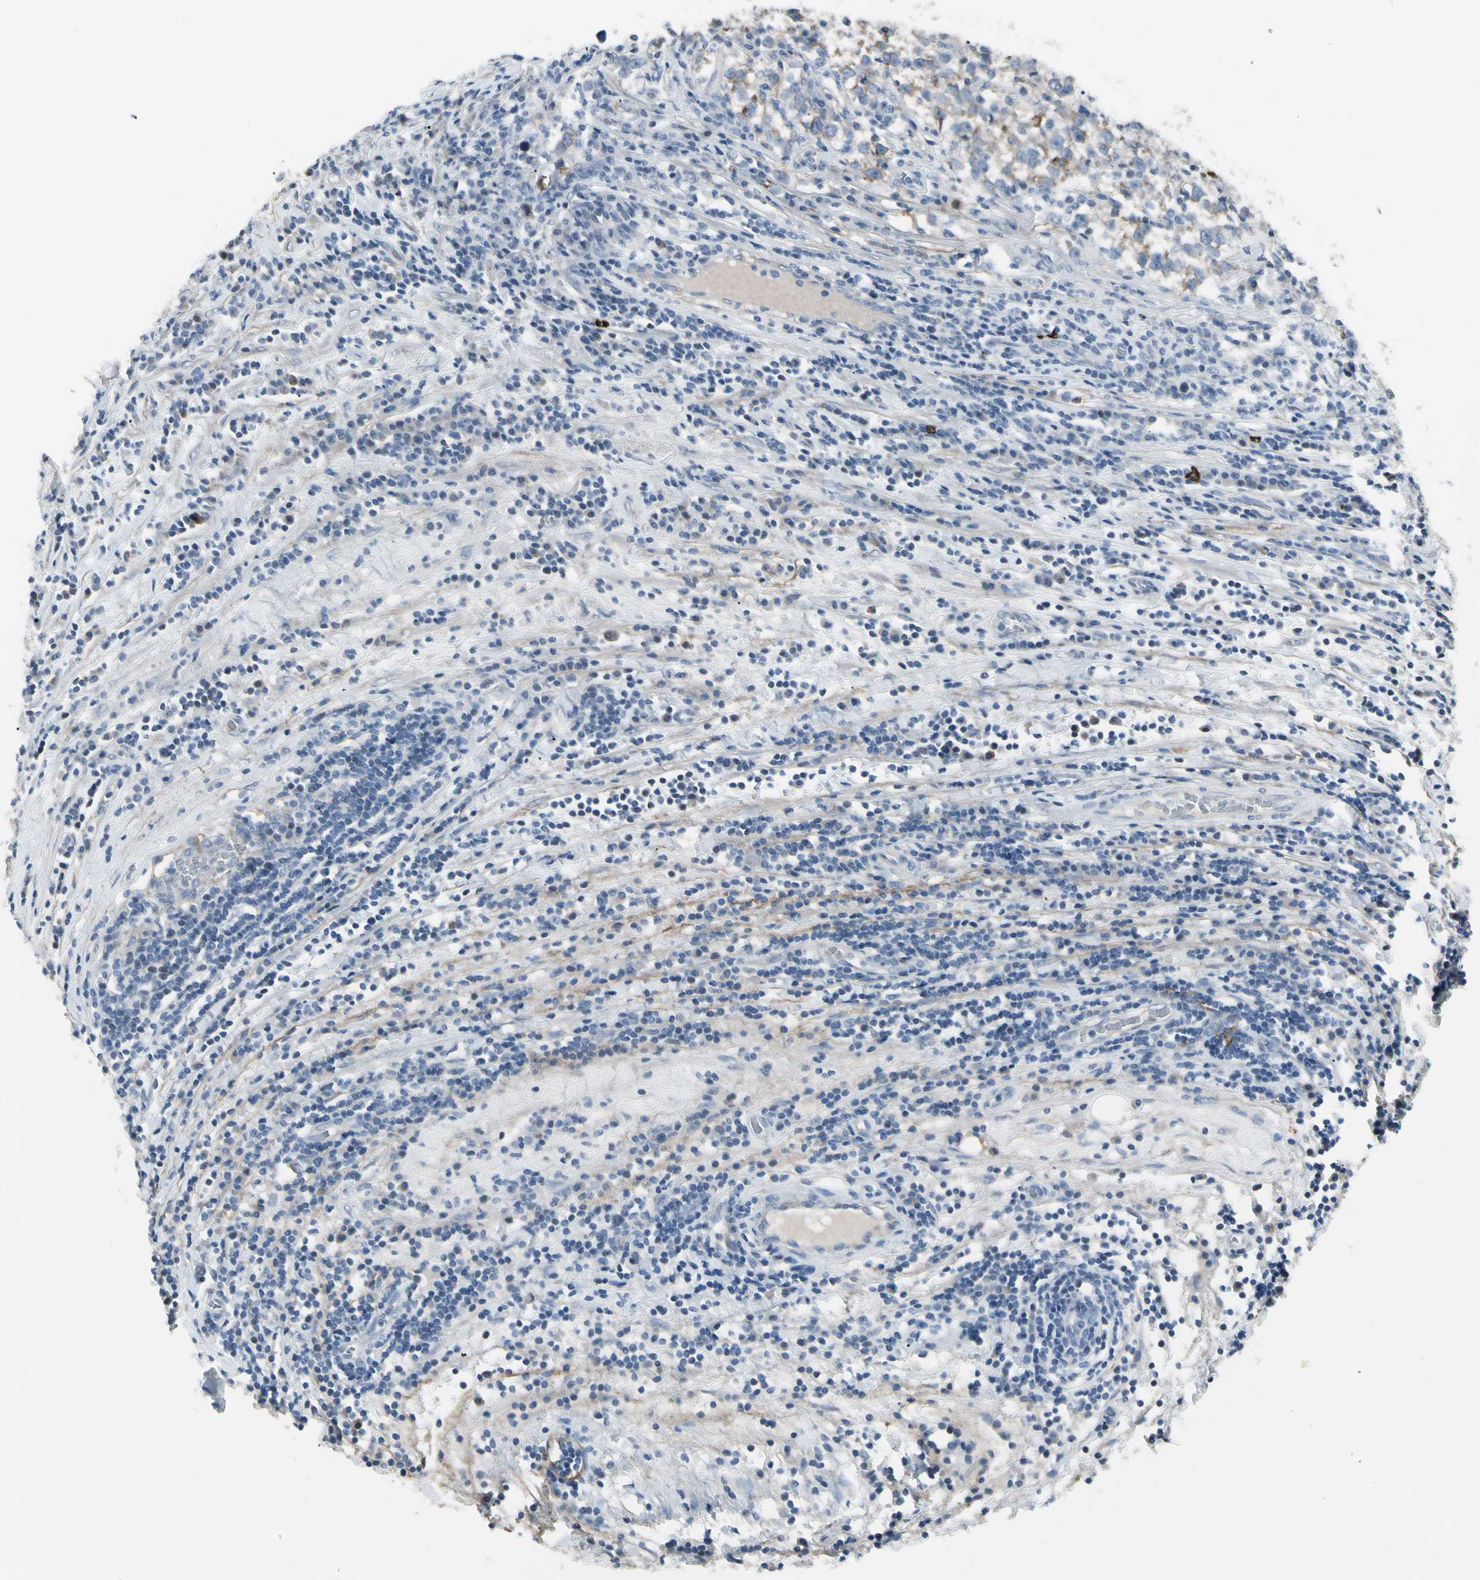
{"staining": {"intensity": "moderate", "quantity": ">75%", "location": "cytoplasmic/membranous"}, "tissue": "testis cancer", "cell_type": "Tumor cells", "image_type": "cancer", "snomed": [{"axis": "morphology", "description": "Seminoma, NOS"}, {"axis": "topography", "description": "Testis"}], "caption": "Tumor cells reveal medium levels of moderate cytoplasmic/membranous positivity in approximately >75% of cells in seminoma (testis).", "gene": "PIGR", "patient": {"sex": "male", "age": 43}}